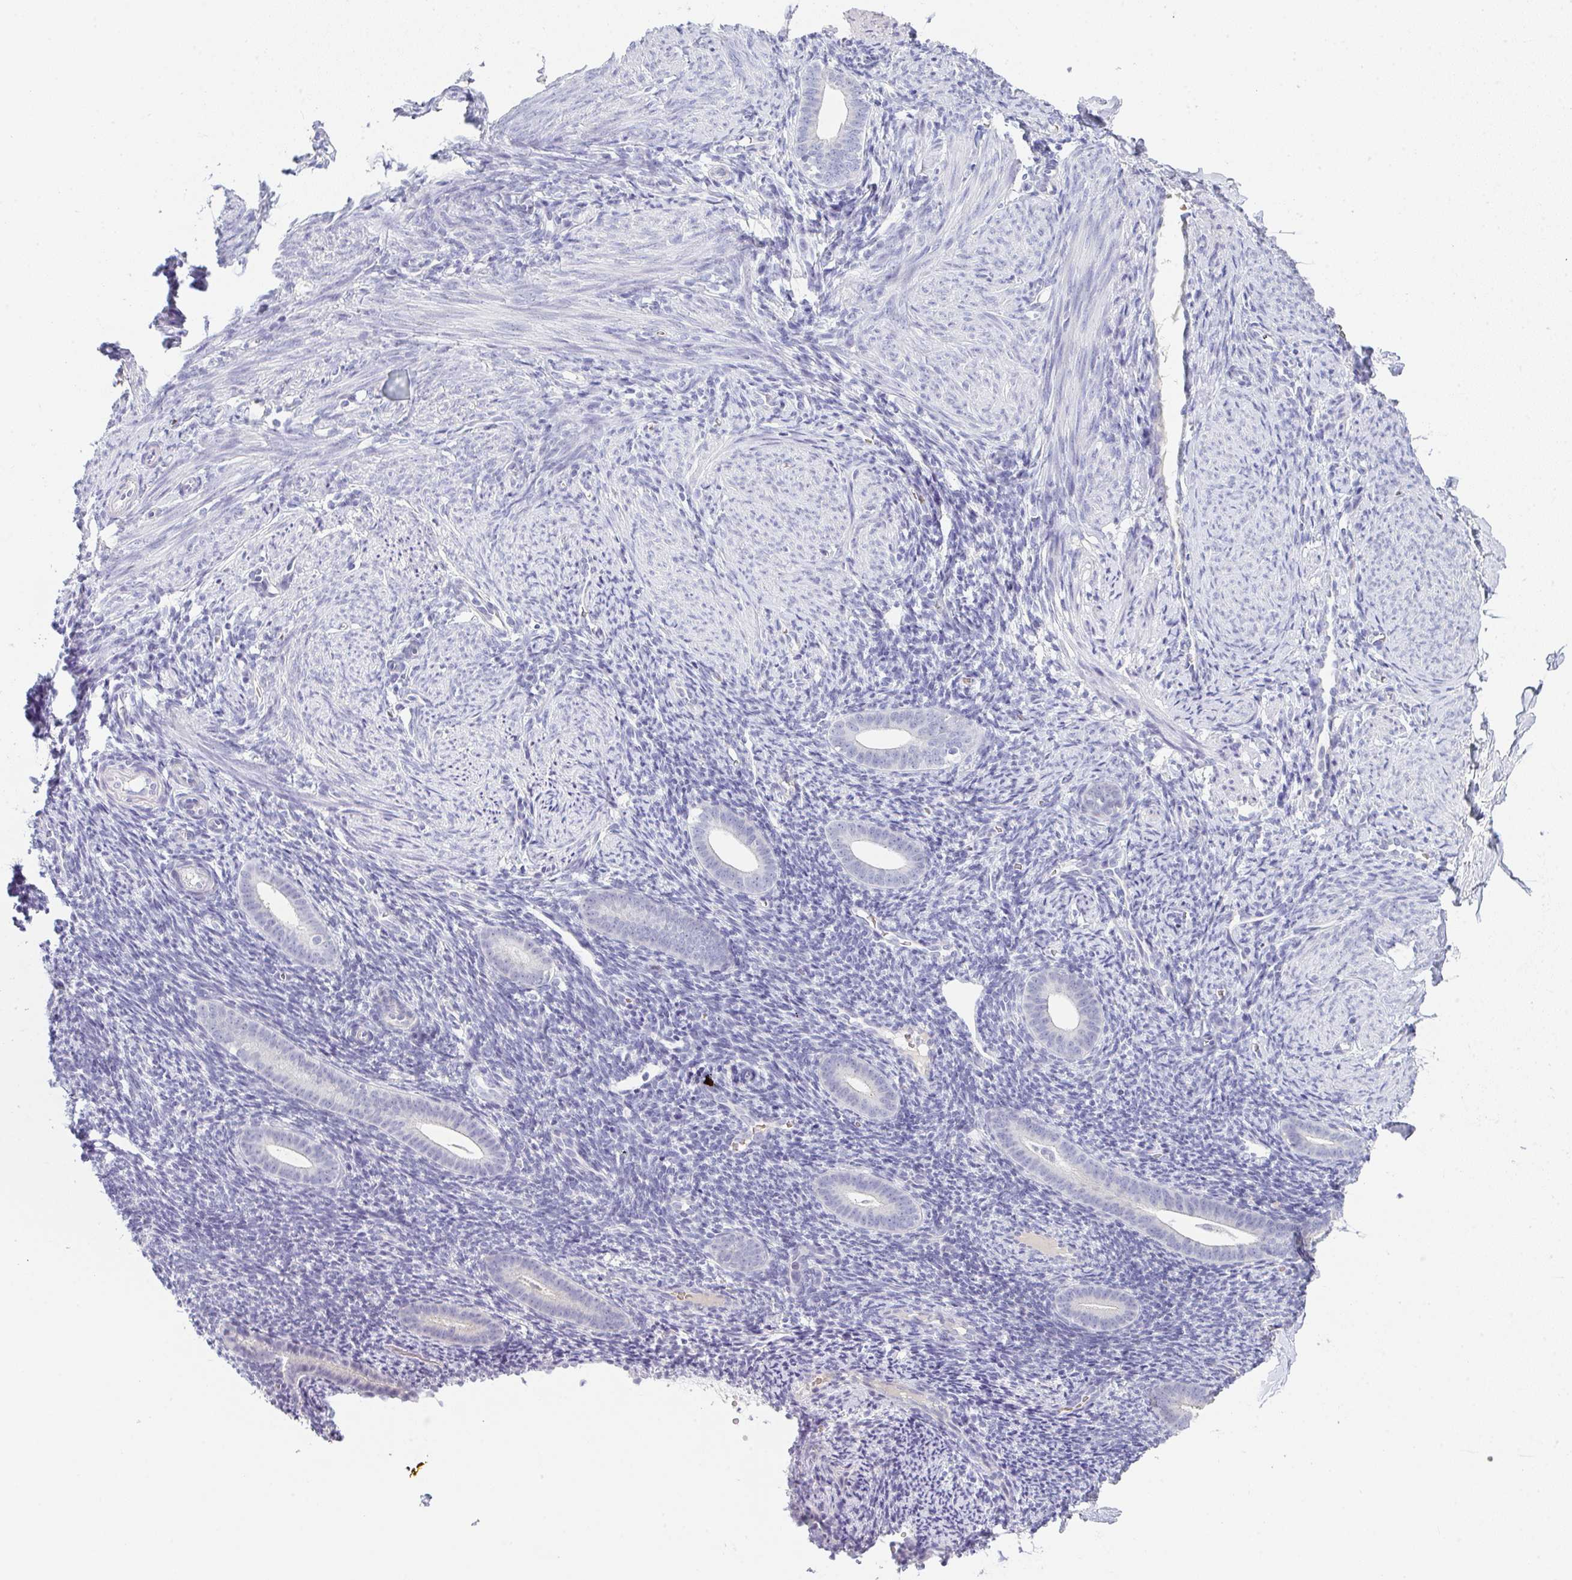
{"staining": {"intensity": "negative", "quantity": "none", "location": "none"}, "tissue": "endometrium", "cell_type": "Cells in endometrial stroma", "image_type": "normal", "snomed": [{"axis": "morphology", "description": "Normal tissue, NOS"}, {"axis": "topography", "description": "Endometrium"}], "caption": "Cells in endometrial stroma show no significant protein positivity in benign endometrium. (DAB (3,3'-diaminobenzidine) immunohistochemistry visualized using brightfield microscopy, high magnification).", "gene": "CACNA1S", "patient": {"sex": "female", "age": 39}}